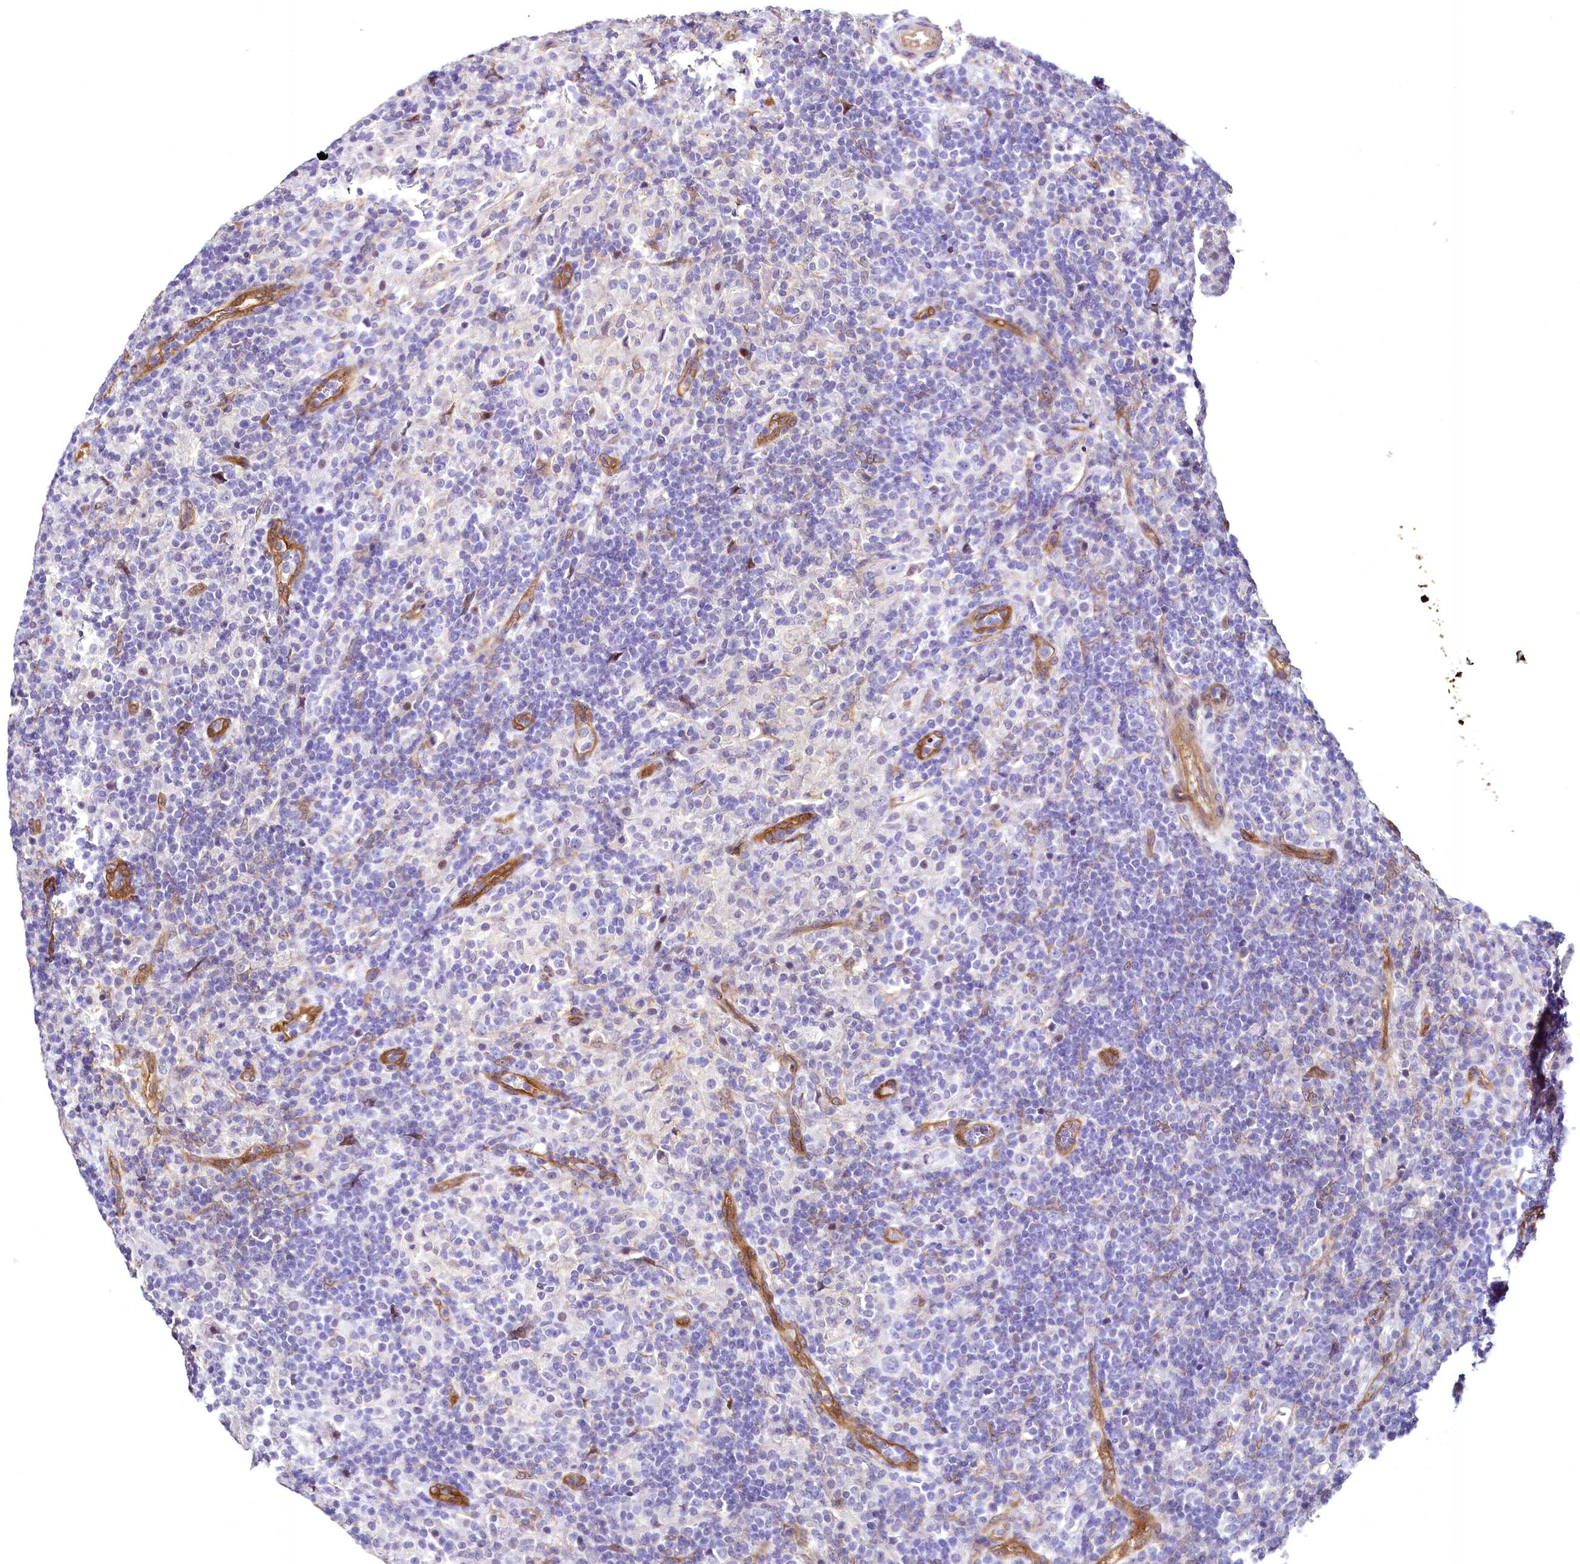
{"staining": {"intensity": "negative", "quantity": "none", "location": "none"}, "tissue": "lymphoma", "cell_type": "Tumor cells", "image_type": "cancer", "snomed": [{"axis": "morphology", "description": "Hodgkin's disease, NOS"}, {"axis": "topography", "description": "Lymph node"}], "caption": "Tumor cells show no significant protein expression in lymphoma.", "gene": "STXBP1", "patient": {"sex": "male", "age": 70}}